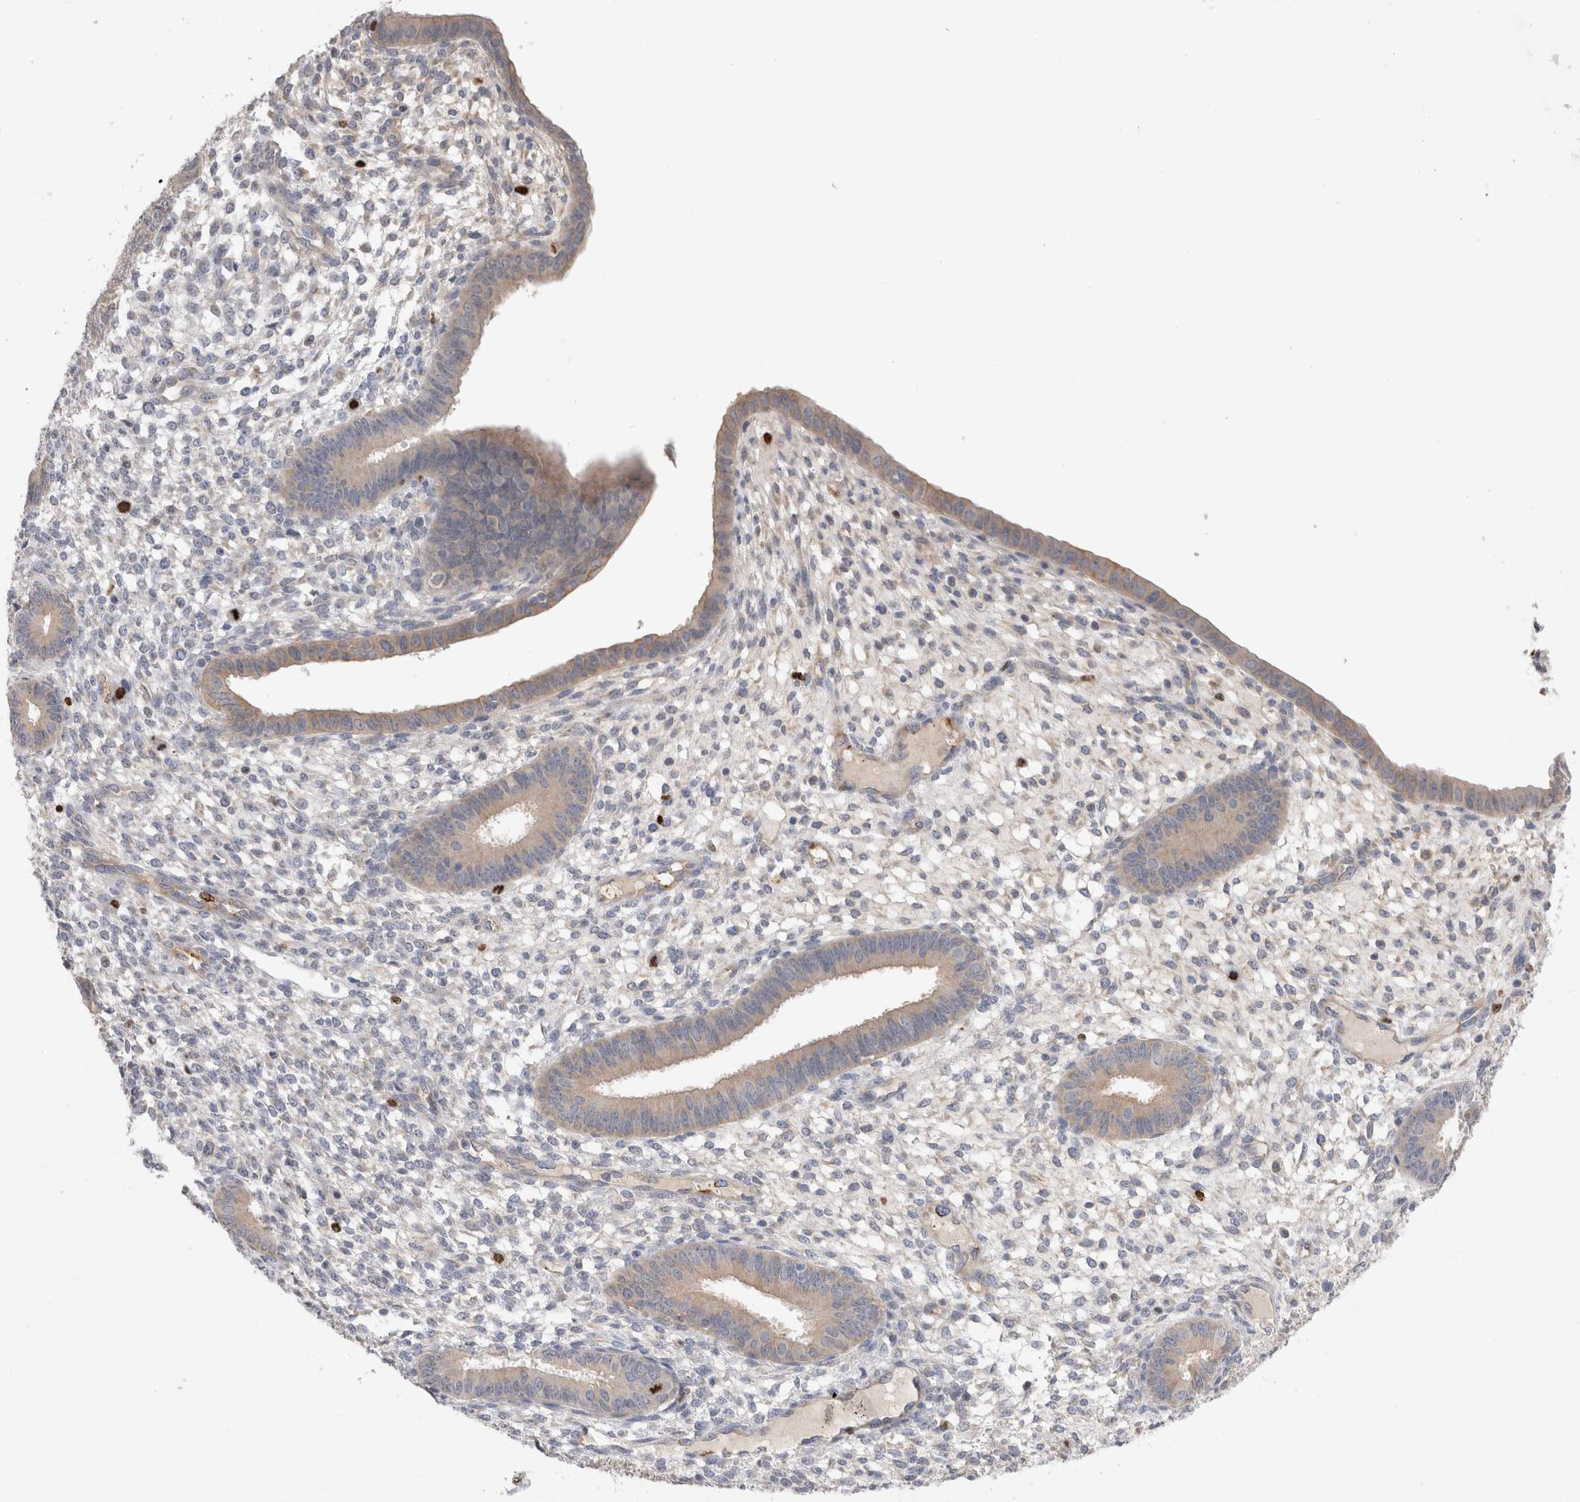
{"staining": {"intensity": "weak", "quantity": "<25%", "location": "cytoplasmic/membranous"}, "tissue": "endometrium", "cell_type": "Cells in endometrial stroma", "image_type": "normal", "snomed": [{"axis": "morphology", "description": "Normal tissue, NOS"}, {"axis": "topography", "description": "Endometrium"}], "caption": "The image exhibits no staining of cells in endometrial stroma in normal endometrium. (Immunohistochemistry (ihc), brightfield microscopy, high magnification).", "gene": "GAS1", "patient": {"sex": "female", "age": 46}}